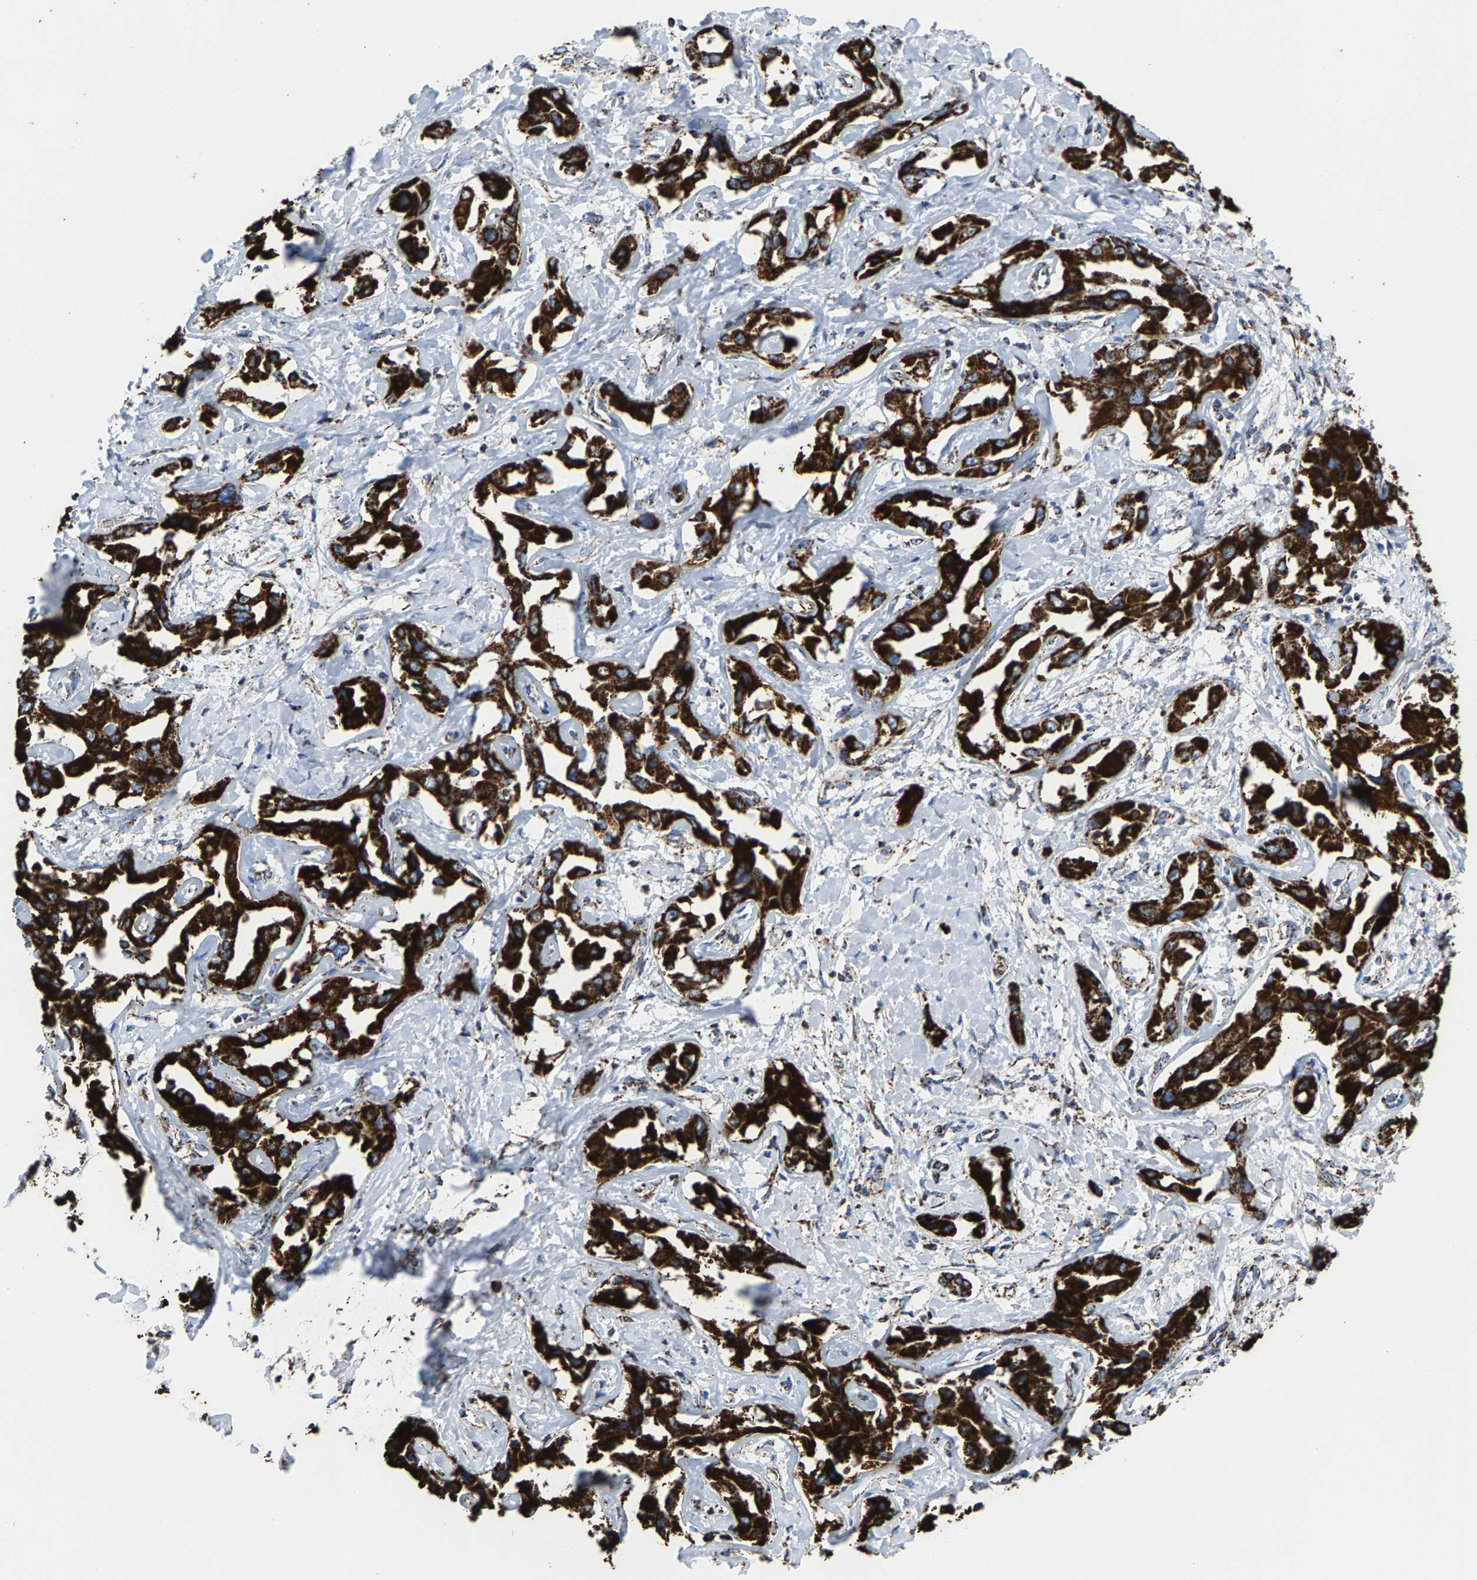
{"staining": {"intensity": "strong", "quantity": ">75%", "location": "cytoplasmic/membranous"}, "tissue": "liver cancer", "cell_type": "Tumor cells", "image_type": "cancer", "snomed": [{"axis": "morphology", "description": "Cholangiocarcinoma"}, {"axis": "topography", "description": "Liver"}], "caption": "IHC photomicrograph of neoplastic tissue: liver cancer stained using IHC reveals high levels of strong protein expression localized specifically in the cytoplasmic/membranous of tumor cells, appearing as a cytoplasmic/membranous brown color.", "gene": "ECHS1", "patient": {"sex": "male", "age": 59}}